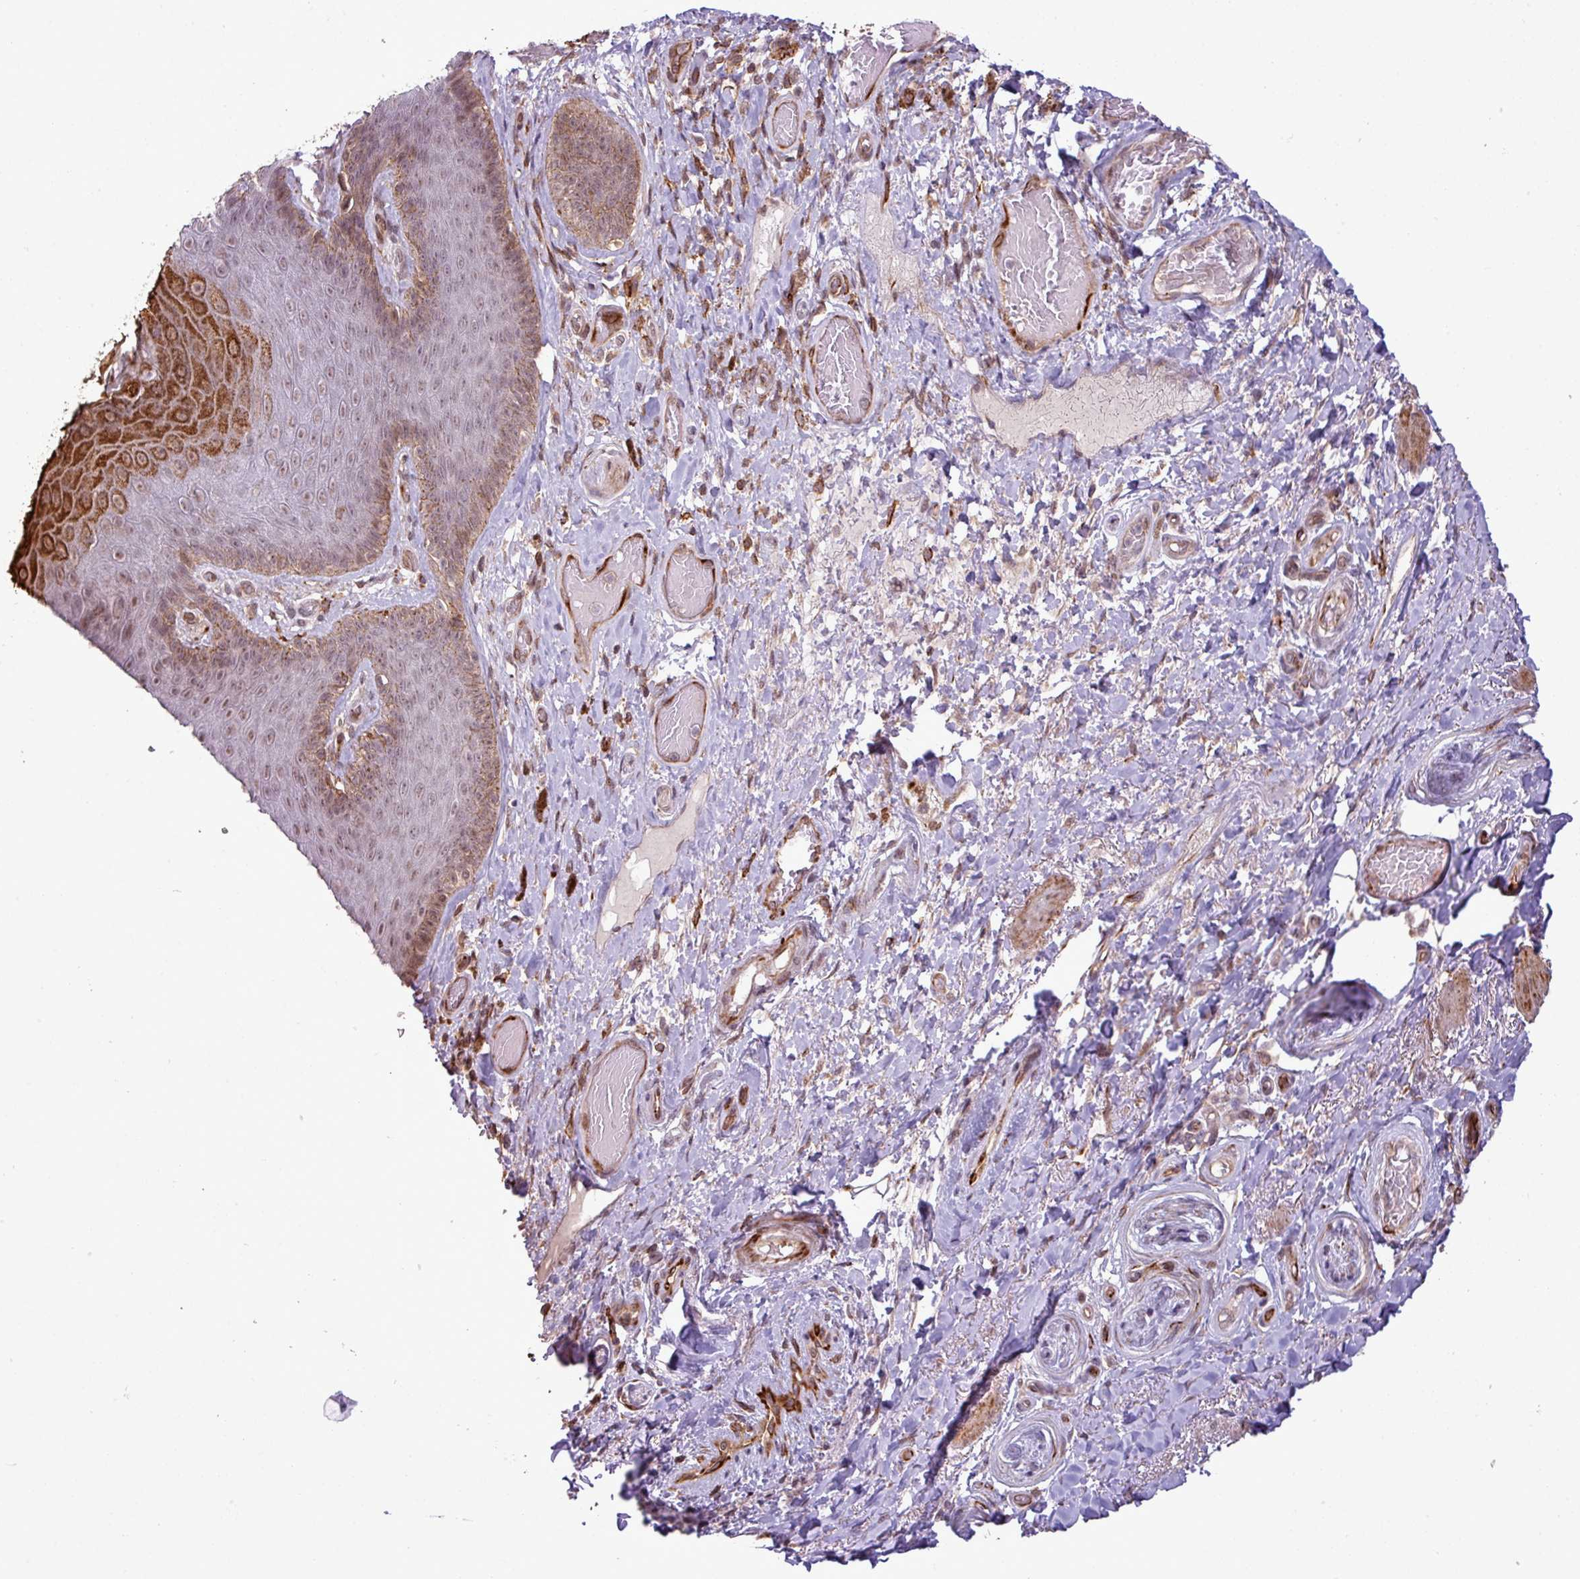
{"staining": {"intensity": "moderate", "quantity": "25%-75%", "location": "cytoplasmic/membranous,nuclear"}, "tissue": "skin", "cell_type": "Epidermal cells", "image_type": "normal", "snomed": [{"axis": "morphology", "description": "Normal tissue, NOS"}, {"axis": "topography", "description": "Anal"}, {"axis": "topography", "description": "Peripheral nerve tissue"}], "caption": "IHC (DAB (3,3'-diaminobenzidine)) staining of unremarkable human skin displays moderate cytoplasmic/membranous,nuclear protein staining in approximately 25%-75% of epidermal cells.", "gene": "ZC2HC1C", "patient": {"sex": "male", "age": 53}}